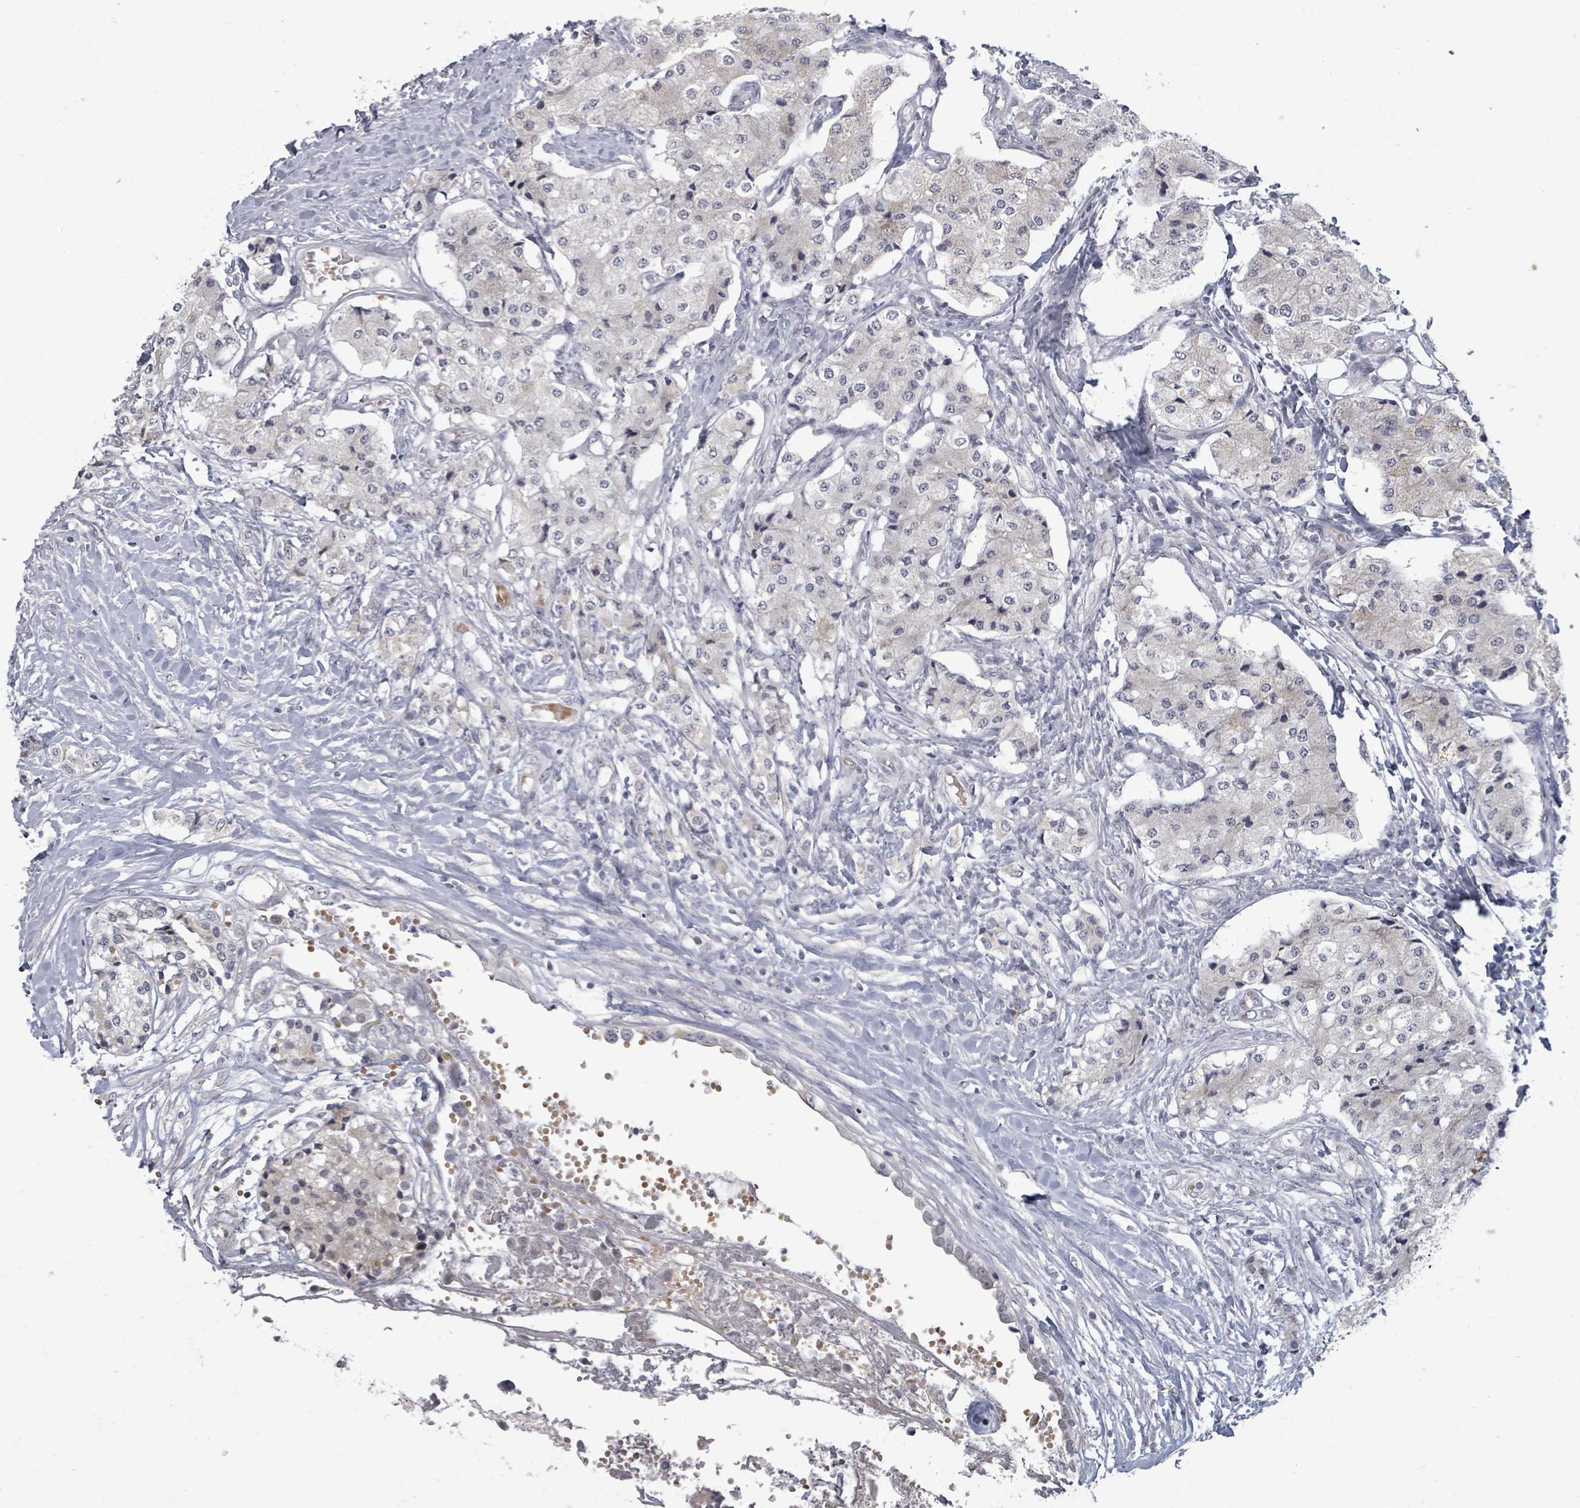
{"staining": {"intensity": "negative", "quantity": "none", "location": "none"}, "tissue": "carcinoid", "cell_type": "Tumor cells", "image_type": "cancer", "snomed": [{"axis": "morphology", "description": "Carcinoid, malignant, NOS"}, {"axis": "topography", "description": "Colon"}], "caption": "An image of human carcinoid (malignant) is negative for staining in tumor cells.", "gene": "PTPN20", "patient": {"sex": "female", "age": 52}}